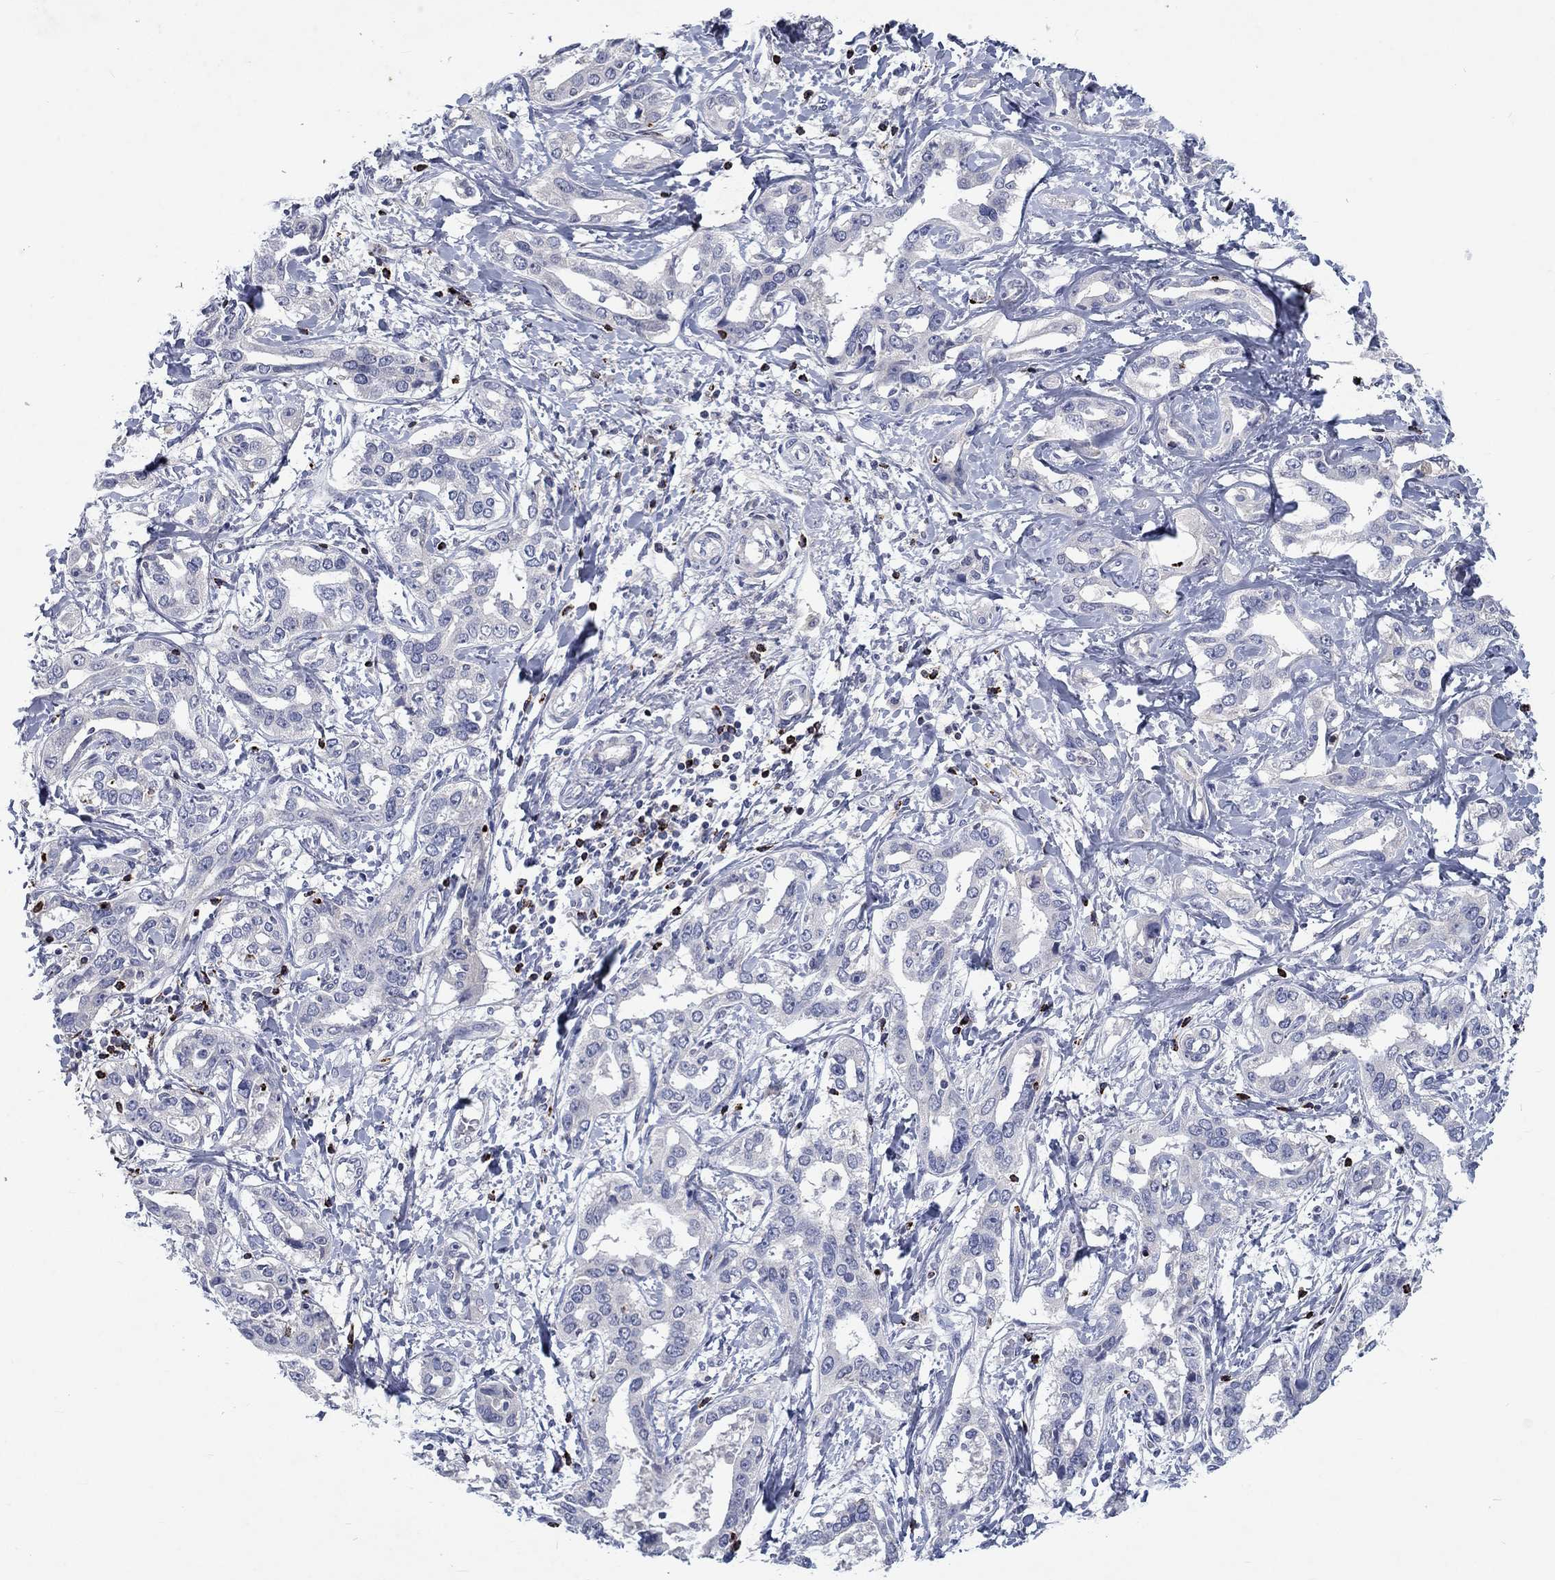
{"staining": {"intensity": "negative", "quantity": "none", "location": "none"}, "tissue": "liver cancer", "cell_type": "Tumor cells", "image_type": "cancer", "snomed": [{"axis": "morphology", "description": "Cholangiocarcinoma"}, {"axis": "topography", "description": "Liver"}], "caption": "DAB immunohistochemical staining of liver cancer reveals no significant positivity in tumor cells.", "gene": "GZMA", "patient": {"sex": "male", "age": 59}}